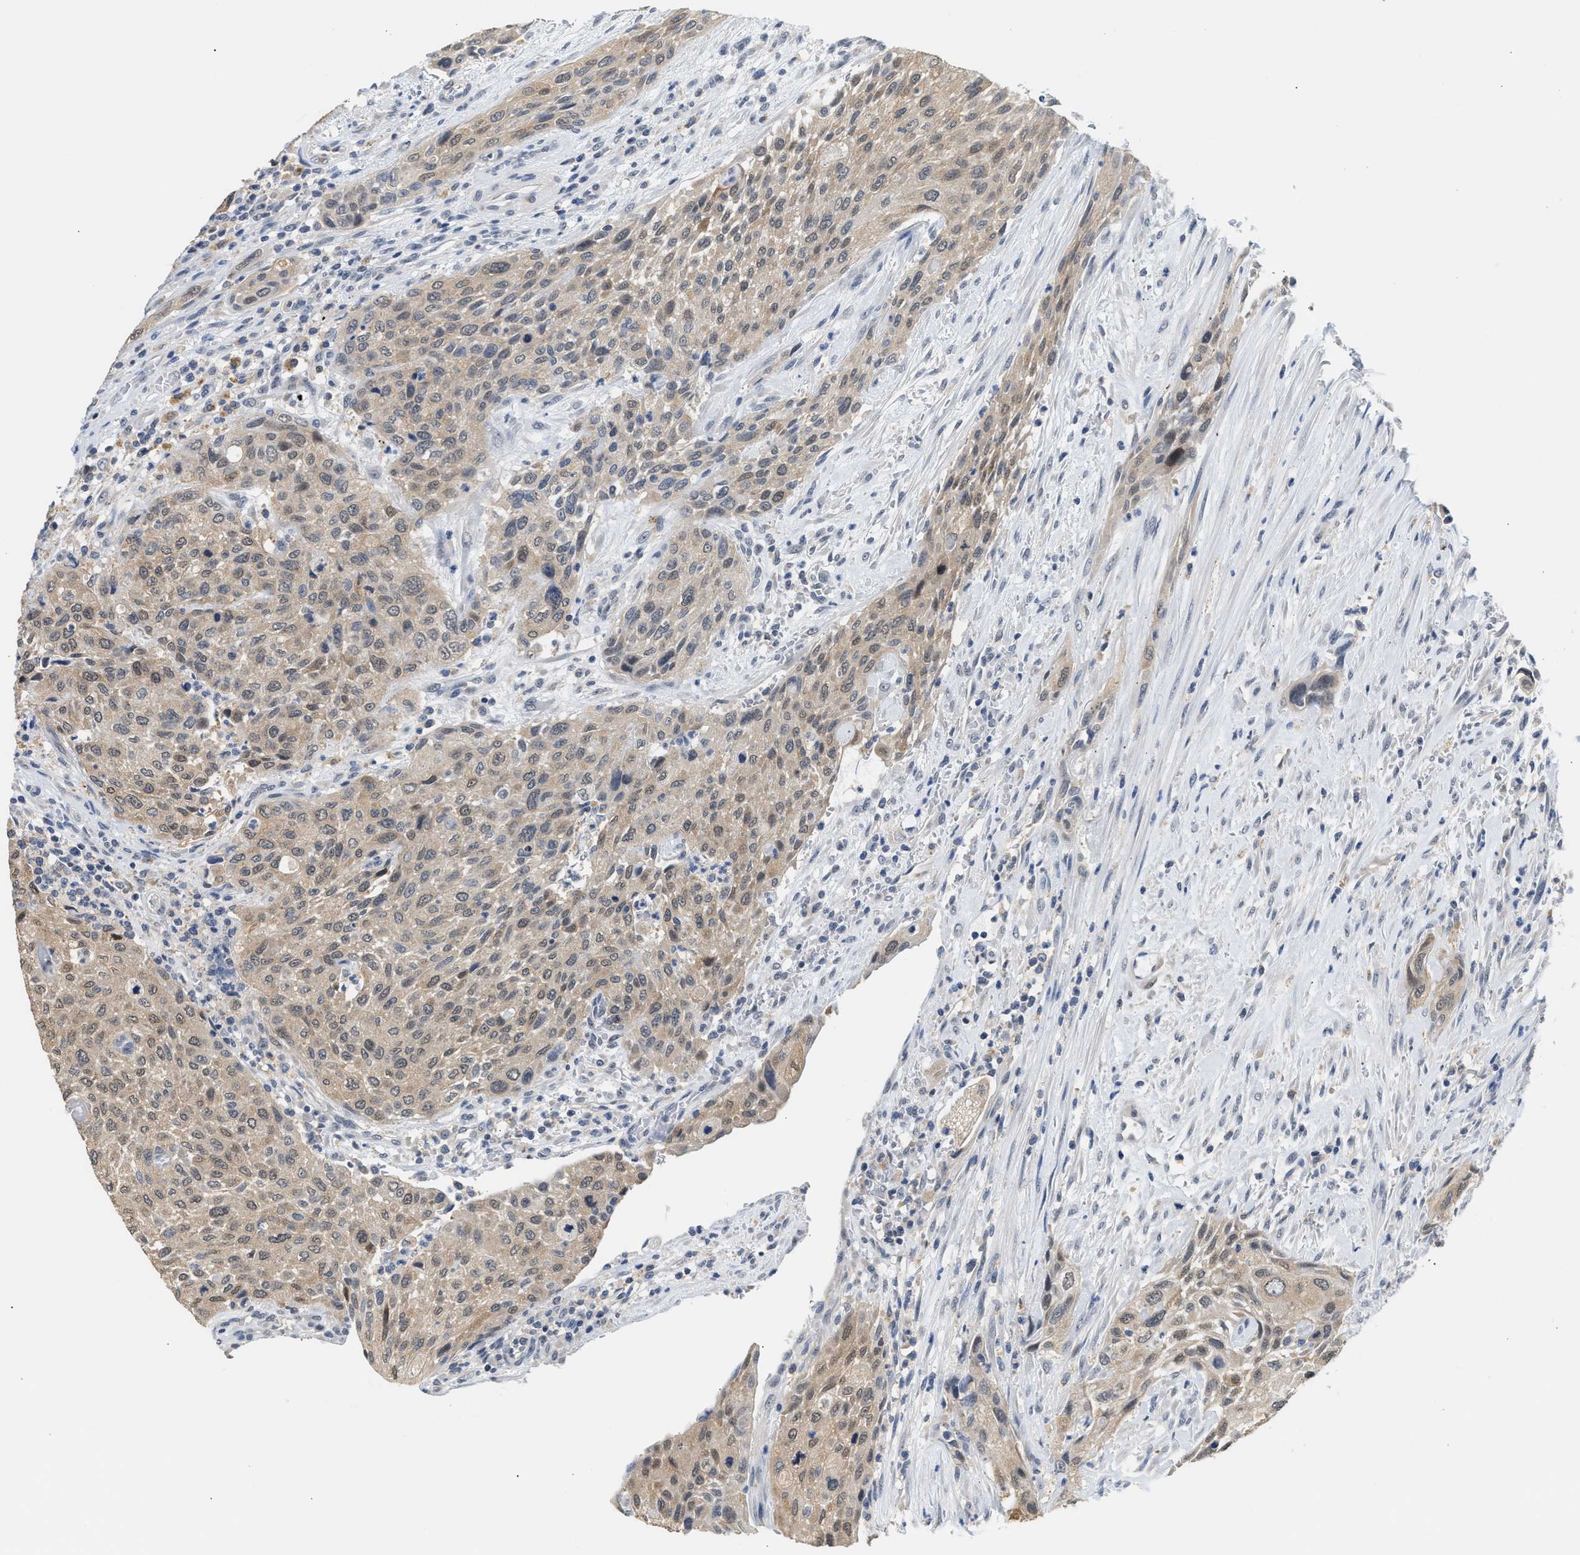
{"staining": {"intensity": "weak", "quantity": ">75%", "location": "cytoplasmic/membranous,nuclear"}, "tissue": "urothelial cancer", "cell_type": "Tumor cells", "image_type": "cancer", "snomed": [{"axis": "morphology", "description": "Urothelial carcinoma, Low grade"}, {"axis": "morphology", "description": "Urothelial carcinoma, High grade"}, {"axis": "topography", "description": "Urinary bladder"}], "caption": "Protein staining of urothelial carcinoma (low-grade) tissue shows weak cytoplasmic/membranous and nuclear positivity in about >75% of tumor cells. The staining is performed using DAB brown chromogen to label protein expression. The nuclei are counter-stained blue using hematoxylin.", "gene": "PPM1L", "patient": {"sex": "male", "age": 35}}